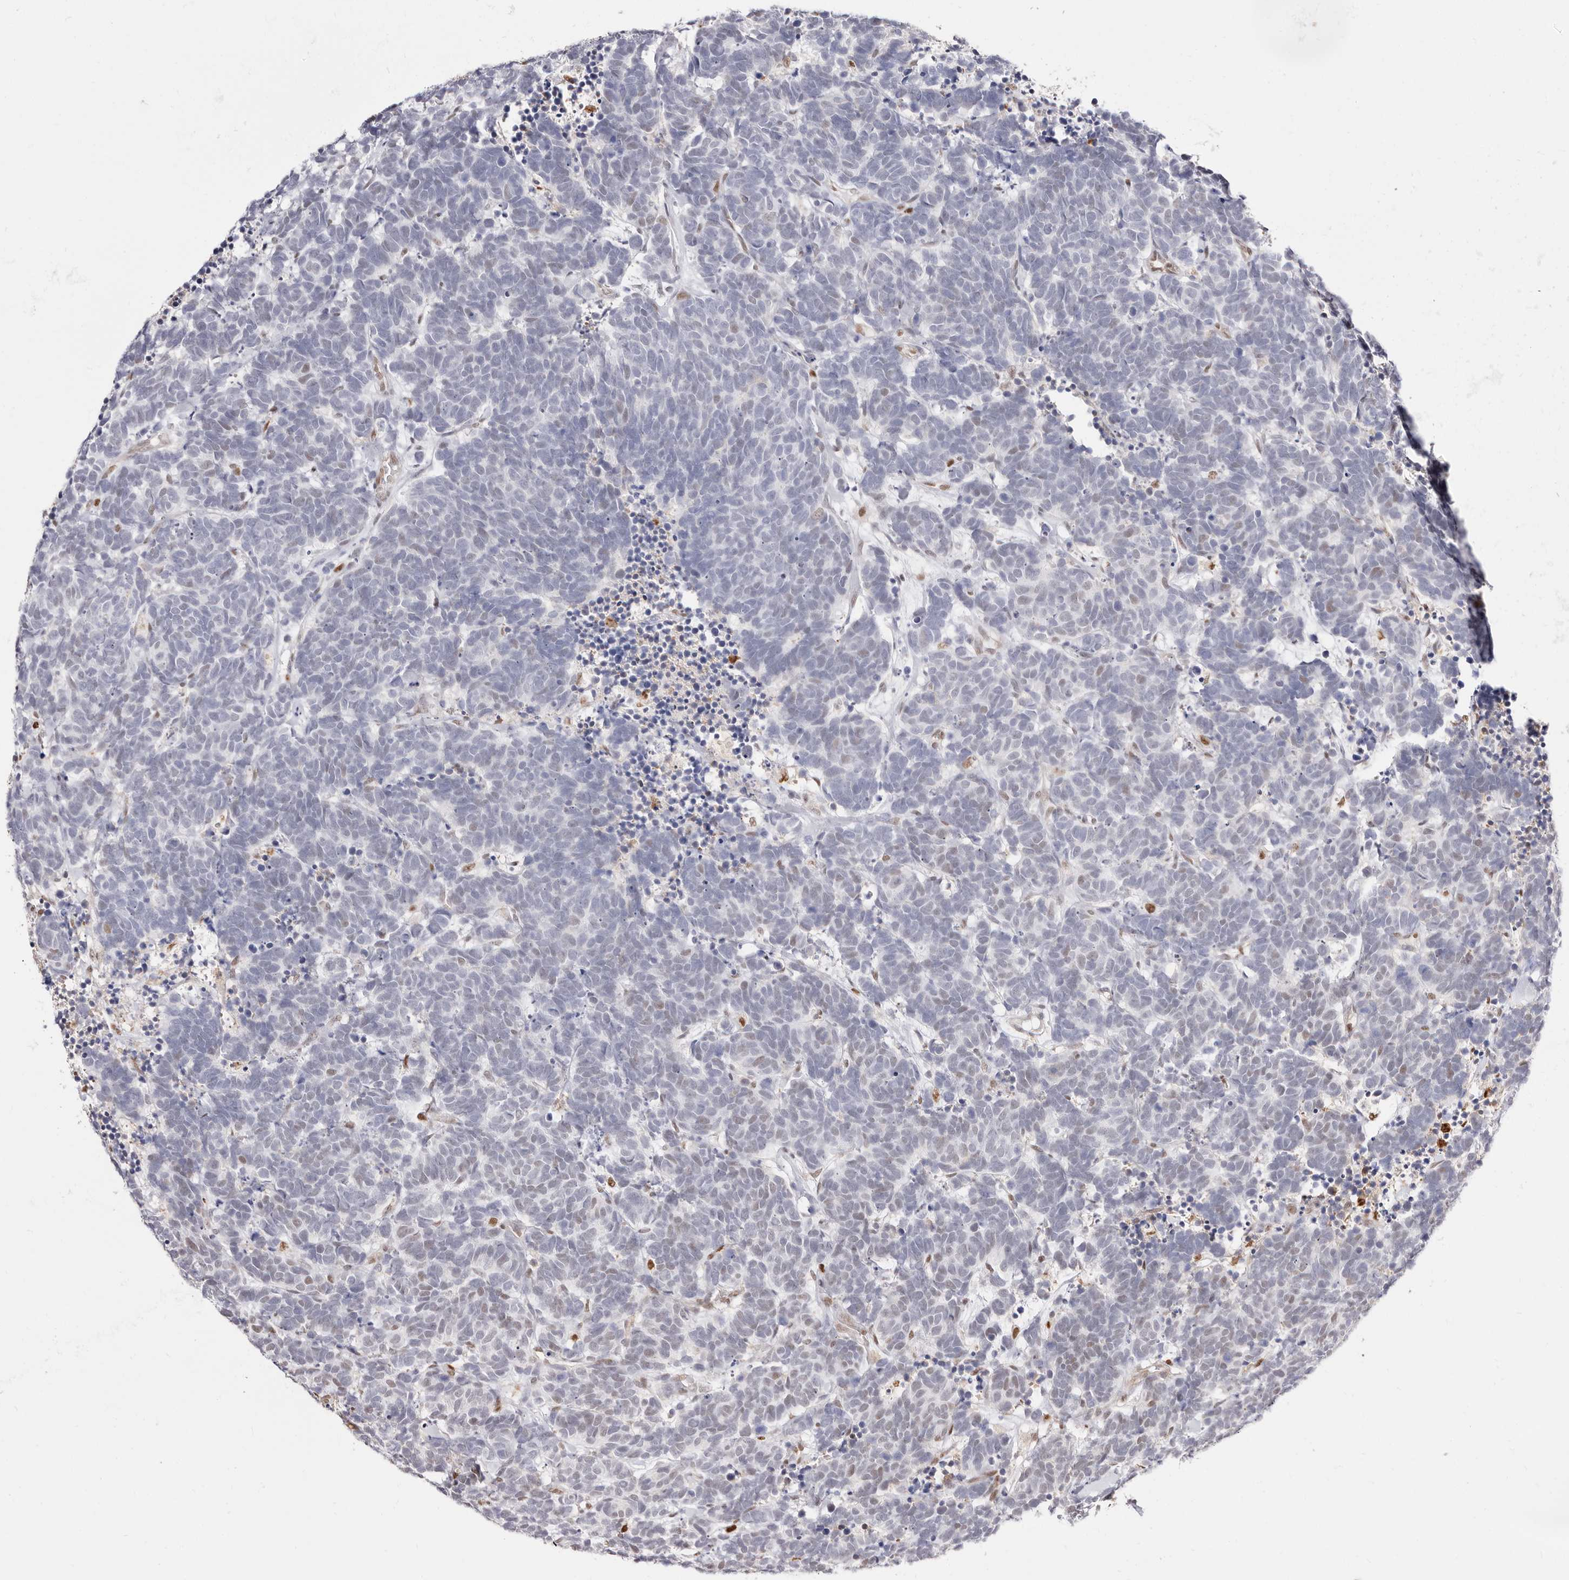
{"staining": {"intensity": "negative", "quantity": "none", "location": "none"}, "tissue": "carcinoid", "cell_type": "Tumor cells", "image_type": "cancer", "snomed": [{"axis": "morphology", "description": "Carcinoma, NOS"}, {"axis": "morphology", "description": "Carcinoid, malignant, NOS"}, {"axis": "topography", "description": "Urinary bladder"}], "caption": "Immunohistochemistry histopathology image of neoplastic tissue: malignant carcinoid stained with DAB (3,3'-diaminobenzidine) reveals no significant protein staining in tumor cells. (IHC, brightfield microscopy, high magnification).", "gene": "TKT", "patient": {"sex": "male", "age": 57}}